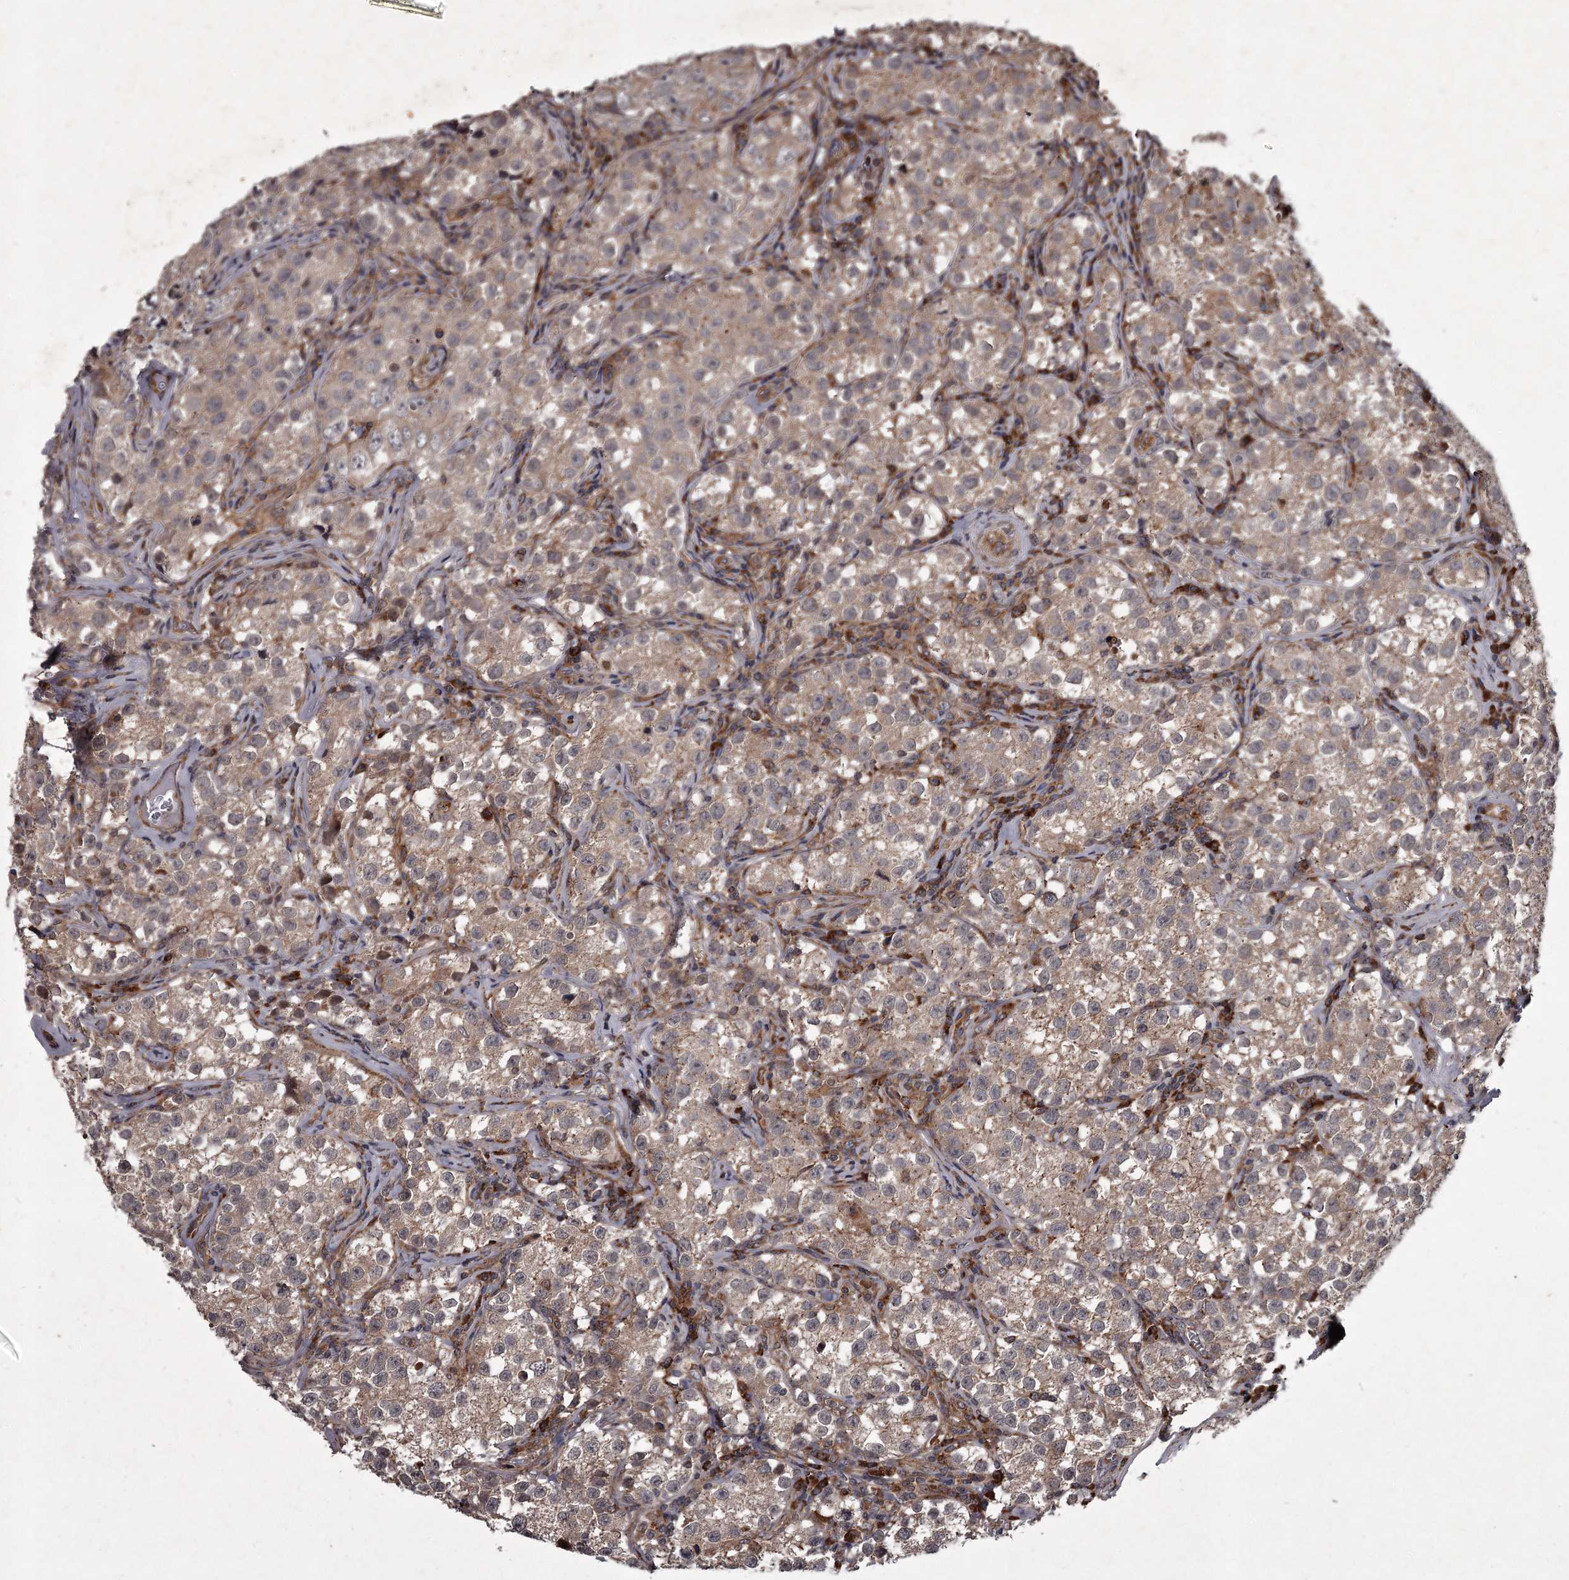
{"staining": {"intensity": "weak", "quantity": ">75%", "location": "cytoplasmic/membranous"}, "tissue": "testis cancer", "cell_type": "Tumor cells", "image_type": "cancer", "snomed": [{"axis": "morphology", "description": "Seminoma, NOS"}, {"axis": "morphology", "description": "Carcinoma, Embryonal, NOS"}, {"axis": "topography", "description": "Testis"}], "caption": "This image reveals immunohistochemistry (IHC) staining of testis embryonal carcinoma, with low weak cytoplasmic/membranous expression in approximately >75% of tumor cells.", "gene": "UNC93B1", "patient": {"sex": "male", "age": 43}}